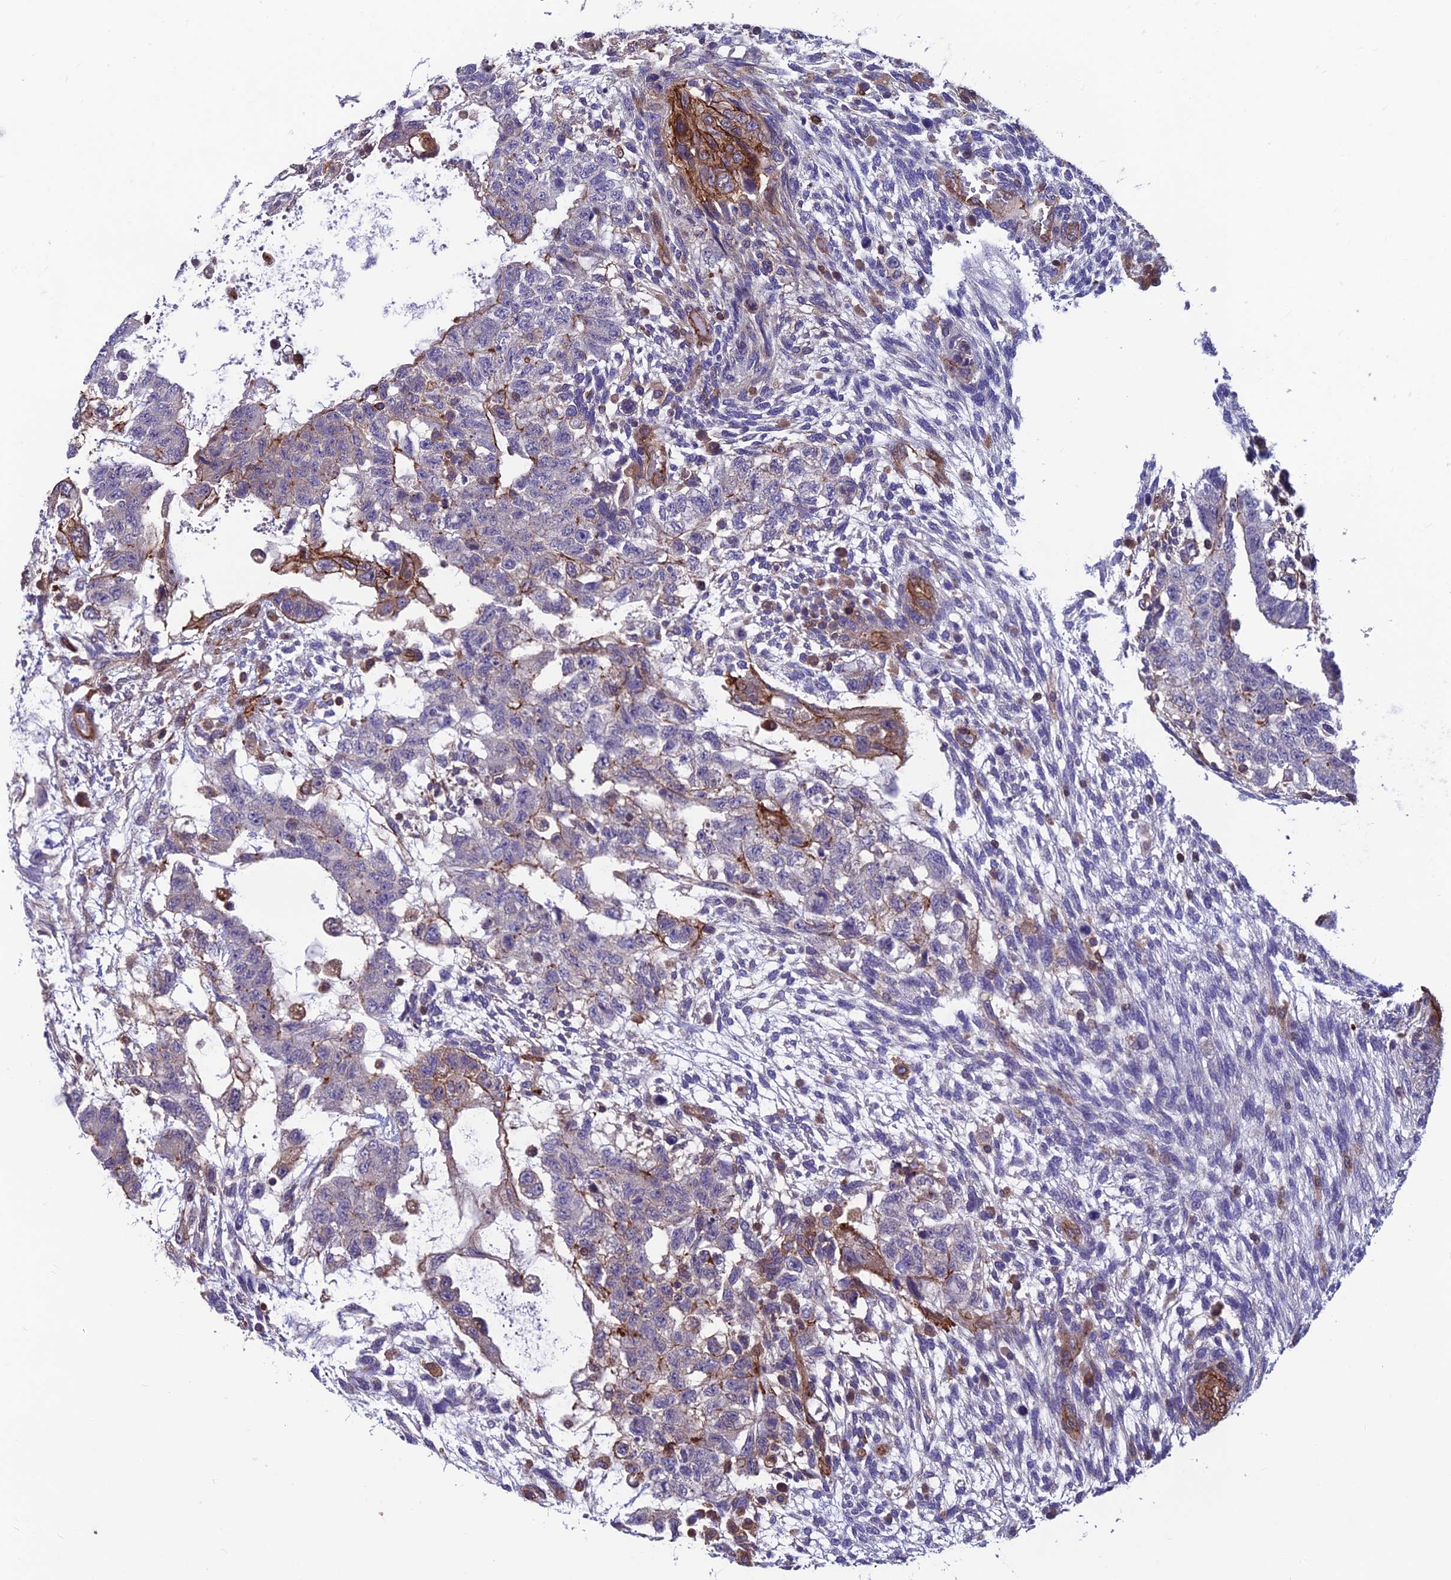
{"staining": {"intensity": "negative", "quantity": "none", "location": "none"}, "tissue": "testis cancer", "cell_type": "Tumor cells", "image_type": "cancer", "snomed": [{"axis": "morphology", "description": "Normal tissue, NOS"}, {"axis": "morphology", "description": "Carcinoma, Embryonal, NOS"}, {"axis": "topography", "description": "Testis"}], "caption": "Tumor cells show no significant staining in testis cancer. Nuclei are stained in blue.", "gene": "RTN4RL1", "patient": {"sex": "male", "age": 36}}